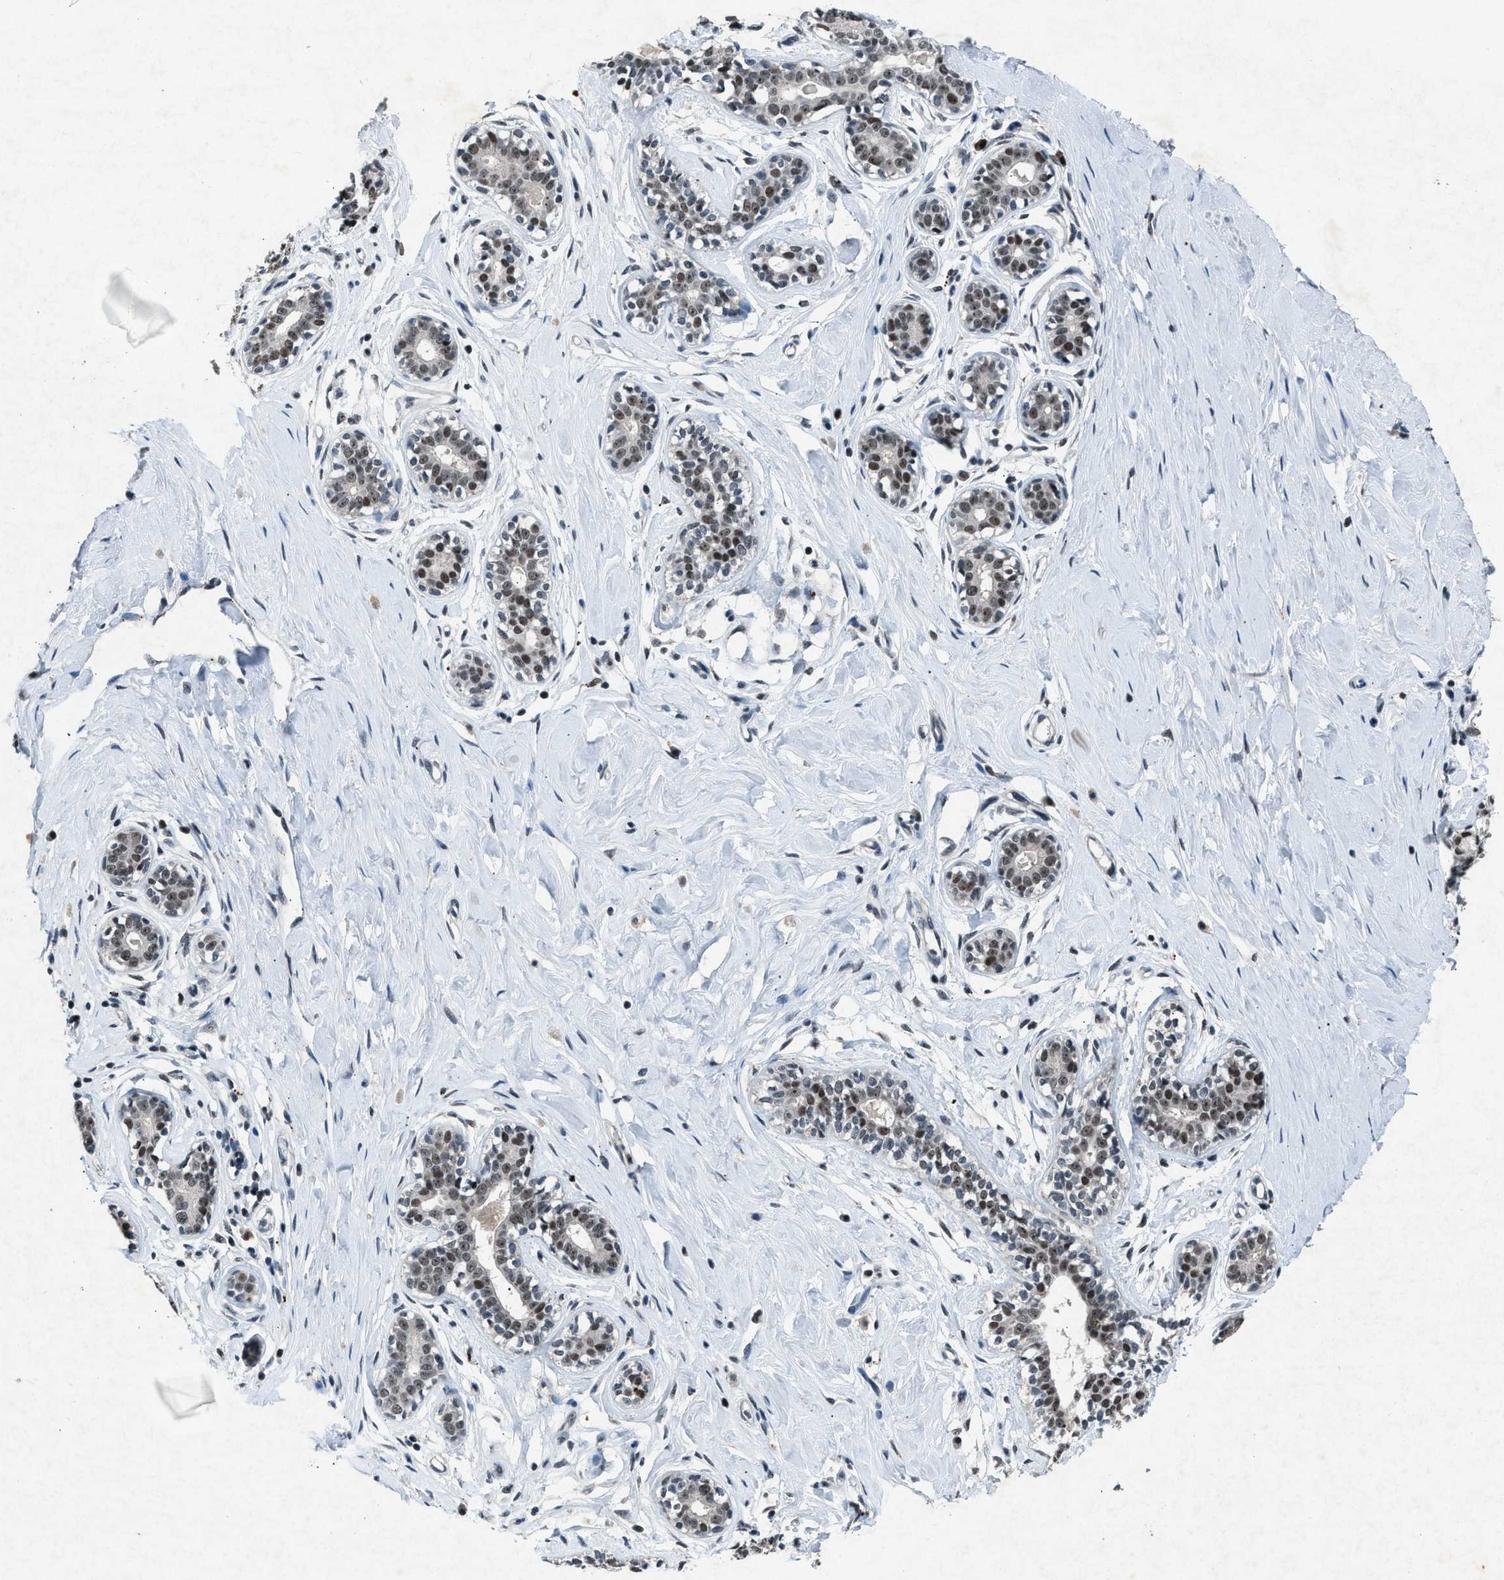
{"staining": {"intensity": "negative", "quantity": "none", "location": "none"}, "tissue": "breast", "cell_type": "Adipocytes", "image_type": "normal", "snomed": [{"axis": "morphology", "description": "Normal tissue, NOS"}, {"axis": "topography", "description": "Breast"}], "caption": "The immunohistochemistry (IHC) photomicrograph has no significant staining in adipocytes of breast. (Stains: DAB (3,3'-diaminobenzidine) immunohistochemistry (IHC) with hematoxylin counter stain, Microscopy: brightfield microscopy at high magnification).", "gene": "ADCY1", "patient": {"sex": "female", "age": 23}}